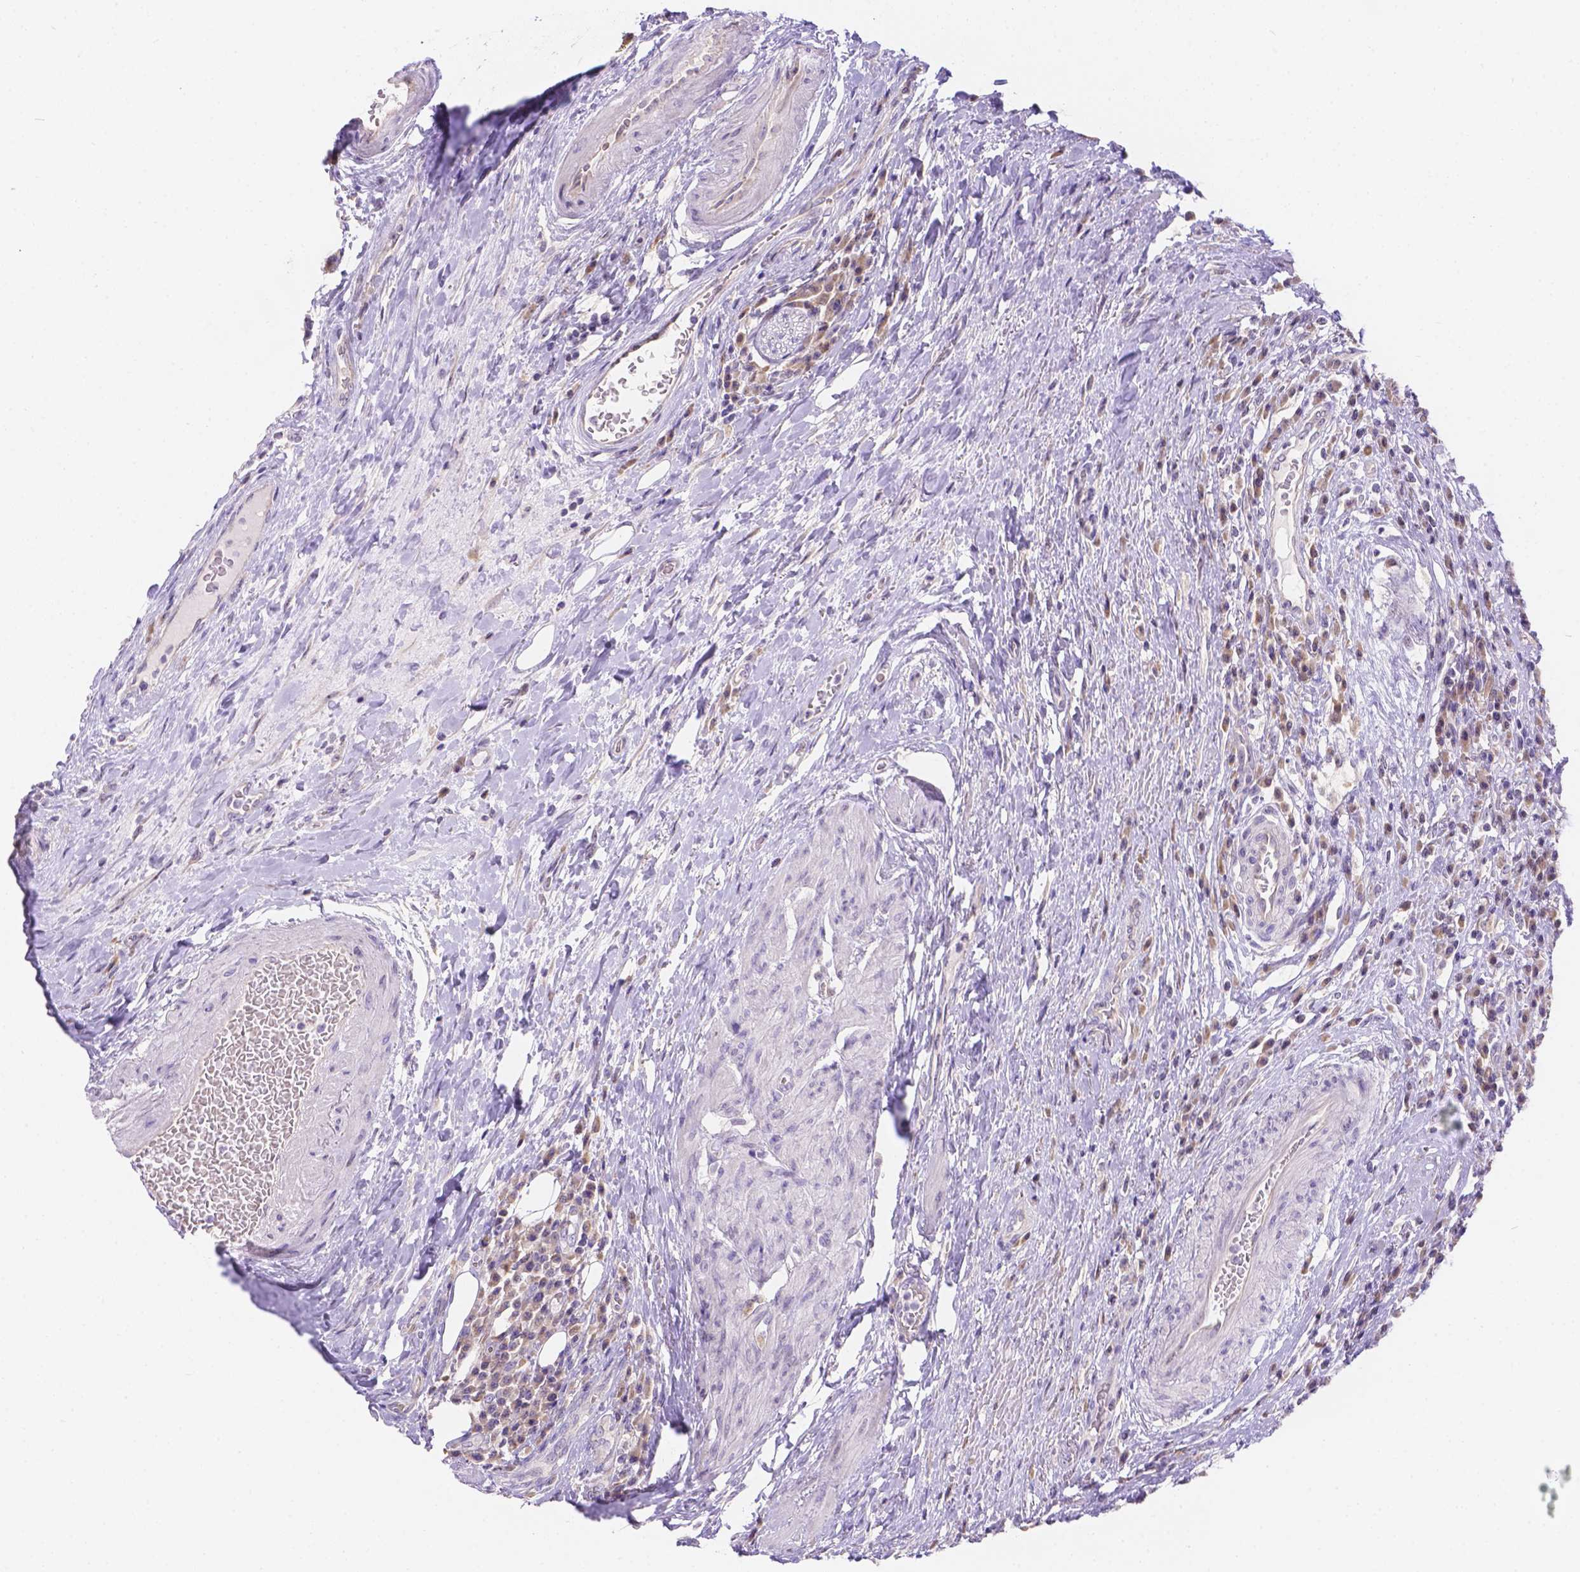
{"staining": {"intensity": "negative", "quantity": "none", "location": "none"}, "tissue": "urothelial cancer", "cell_type": "Tumor cells", "image_type": "cancer", "snomed": [{"axis": "morphology", "description": "Urothelial carcinoma, High grade"}, {"axis": "topography", "description": "Urinary bladder"}], "caption": "This image is of urothelial cancer stained with IHC to label a protein in brown with the nuclei are counter-stained blue. There is no positivity in tumor cells.", "gene": "CD96", "patient": {"sex": "female", "age": 70}}